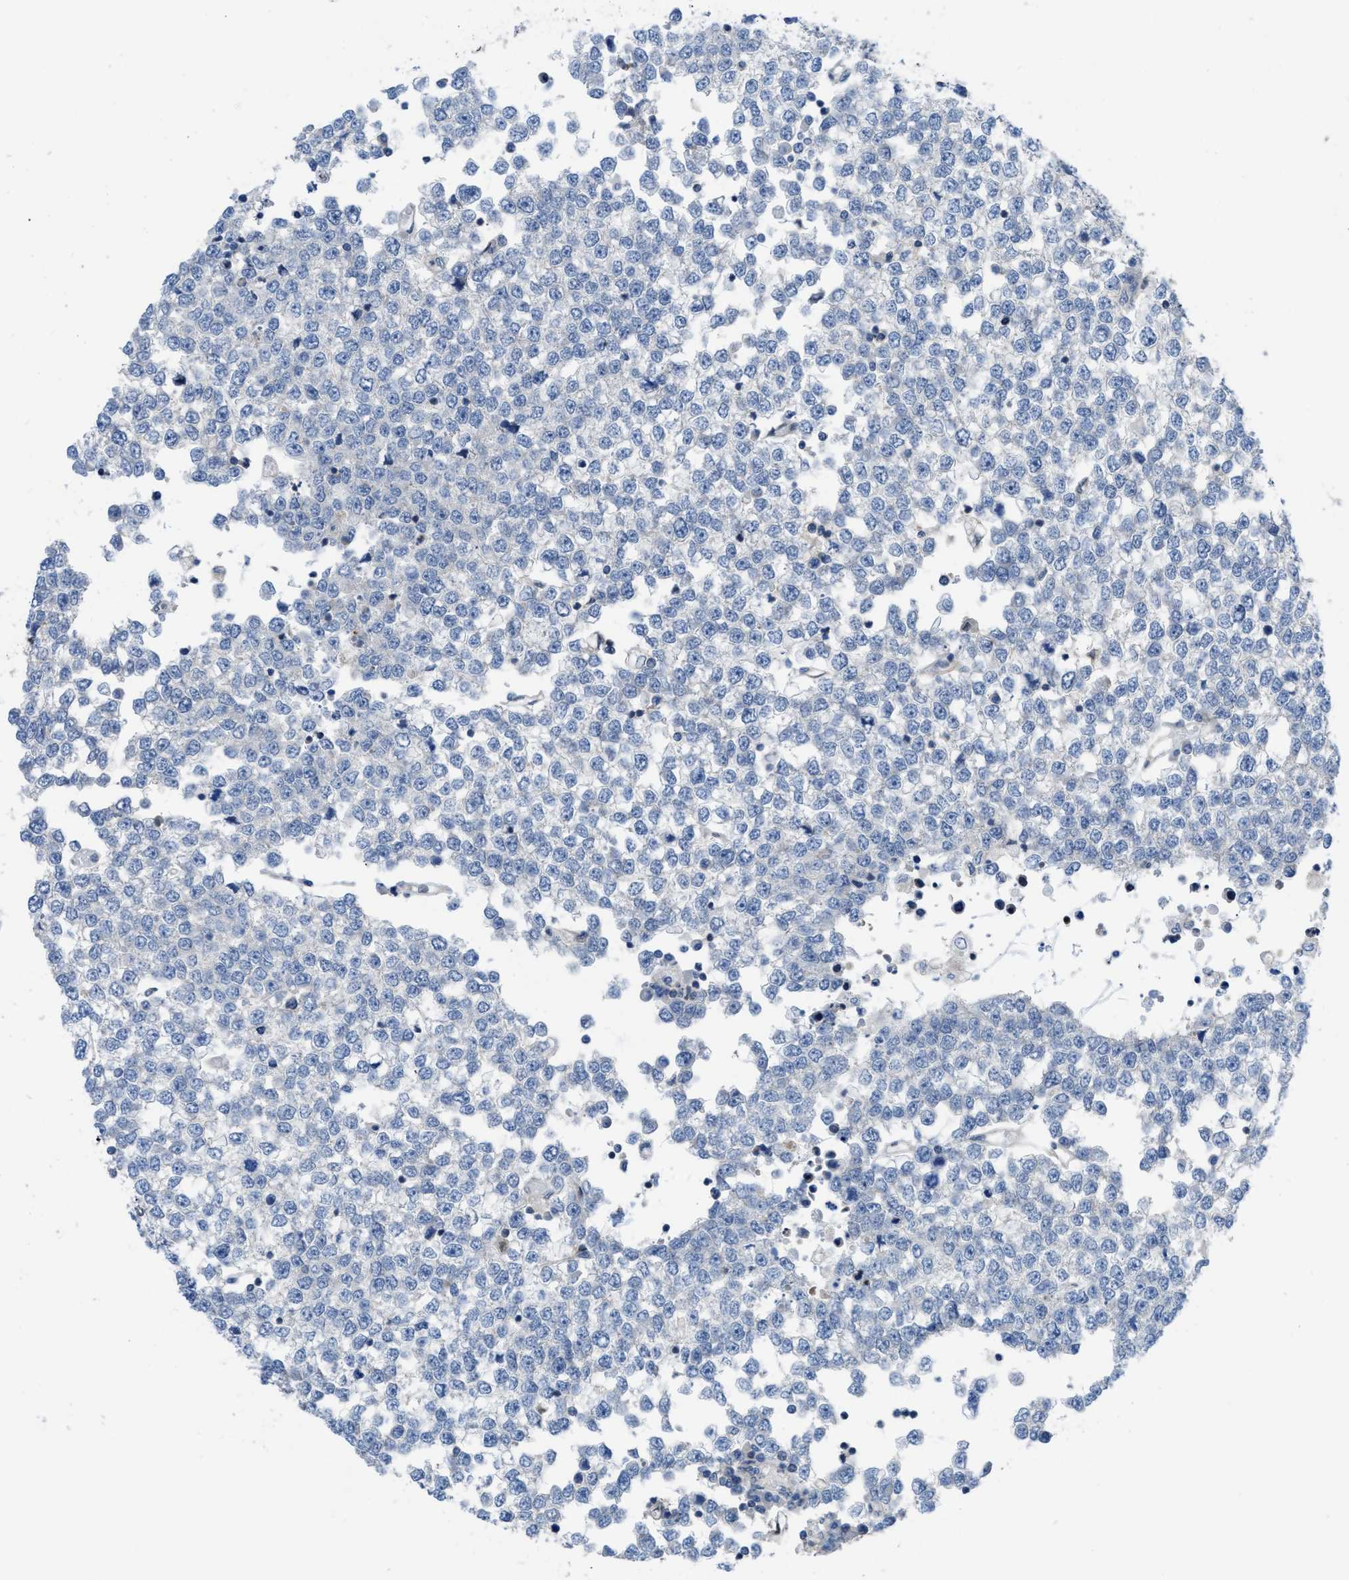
{"staining": {"intensity": "negative", "quantity": "none", "location": "none"}, "tissue": "testis cancer", "cell_type": "Tumor cells", "image_type": "cancer", "snomed": [{"axis": "morphology", "description": "Seminoma, NOS"}, {"axis": "topography", "description": "Testis"}], "caption": "Tumor cells show no significant protein positivity in testis cancer (seminoma).", "gene": "MYO18A", "patient": {"sex": "male", "age": 65}}